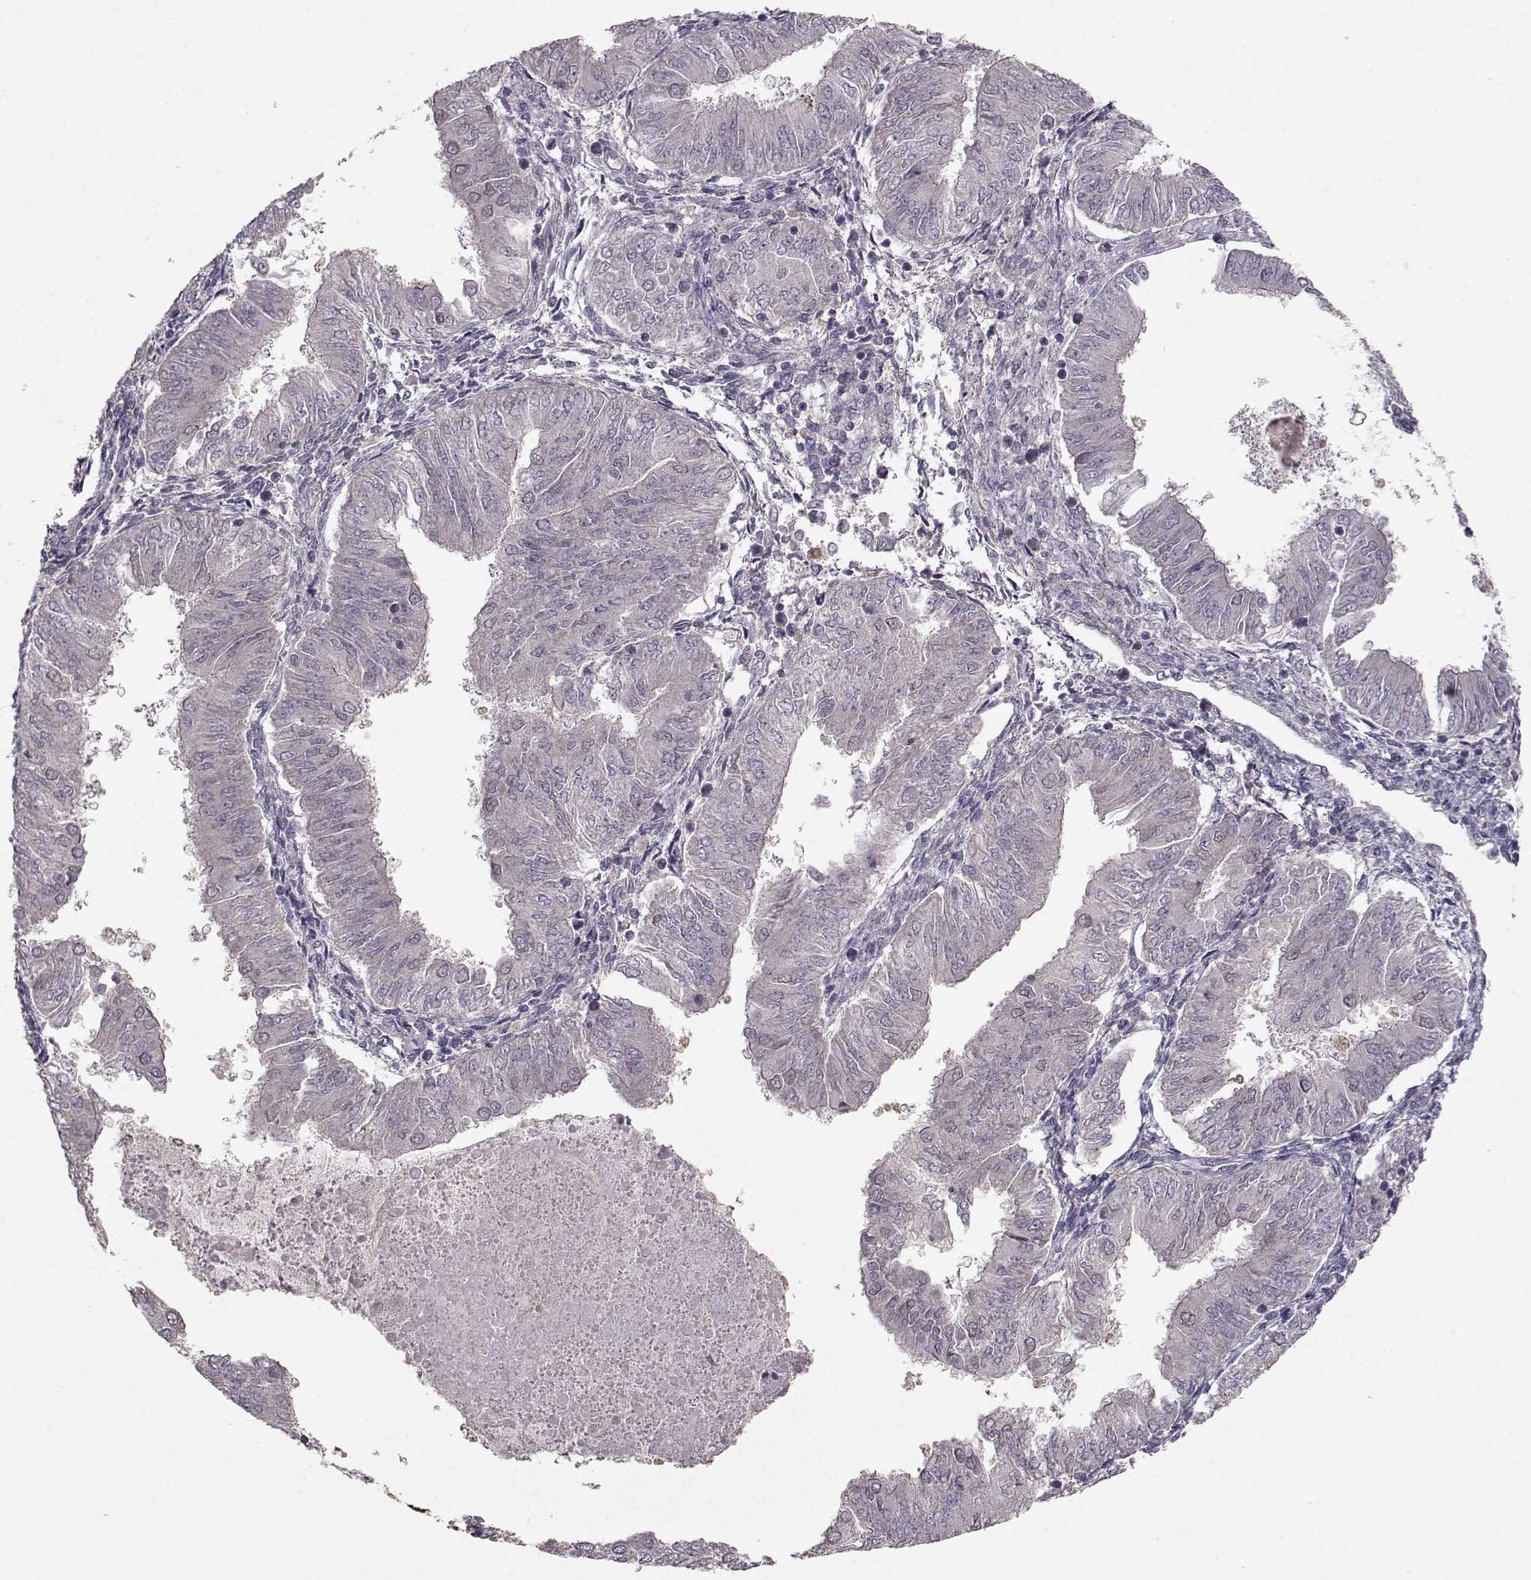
{"staining": {"intensity": "negative", "quantity": "none", "location": "none"}, "tissue": "endometrial cancer", "cell_type": "Tumor cells", "image_type": "cancer", "snomed": [{"axis": "morphology", "description": "Adenocarcinoma, NOS"}, {"axis": "topography", "description": "Endometrium"}], "caption": "Immunohistochemical staining of human endometrial adenocarcinoma exhibits no significant positivity in tumor cells.", "gene": "PMCH", "patient": {"sex": "female", "age": 53}}